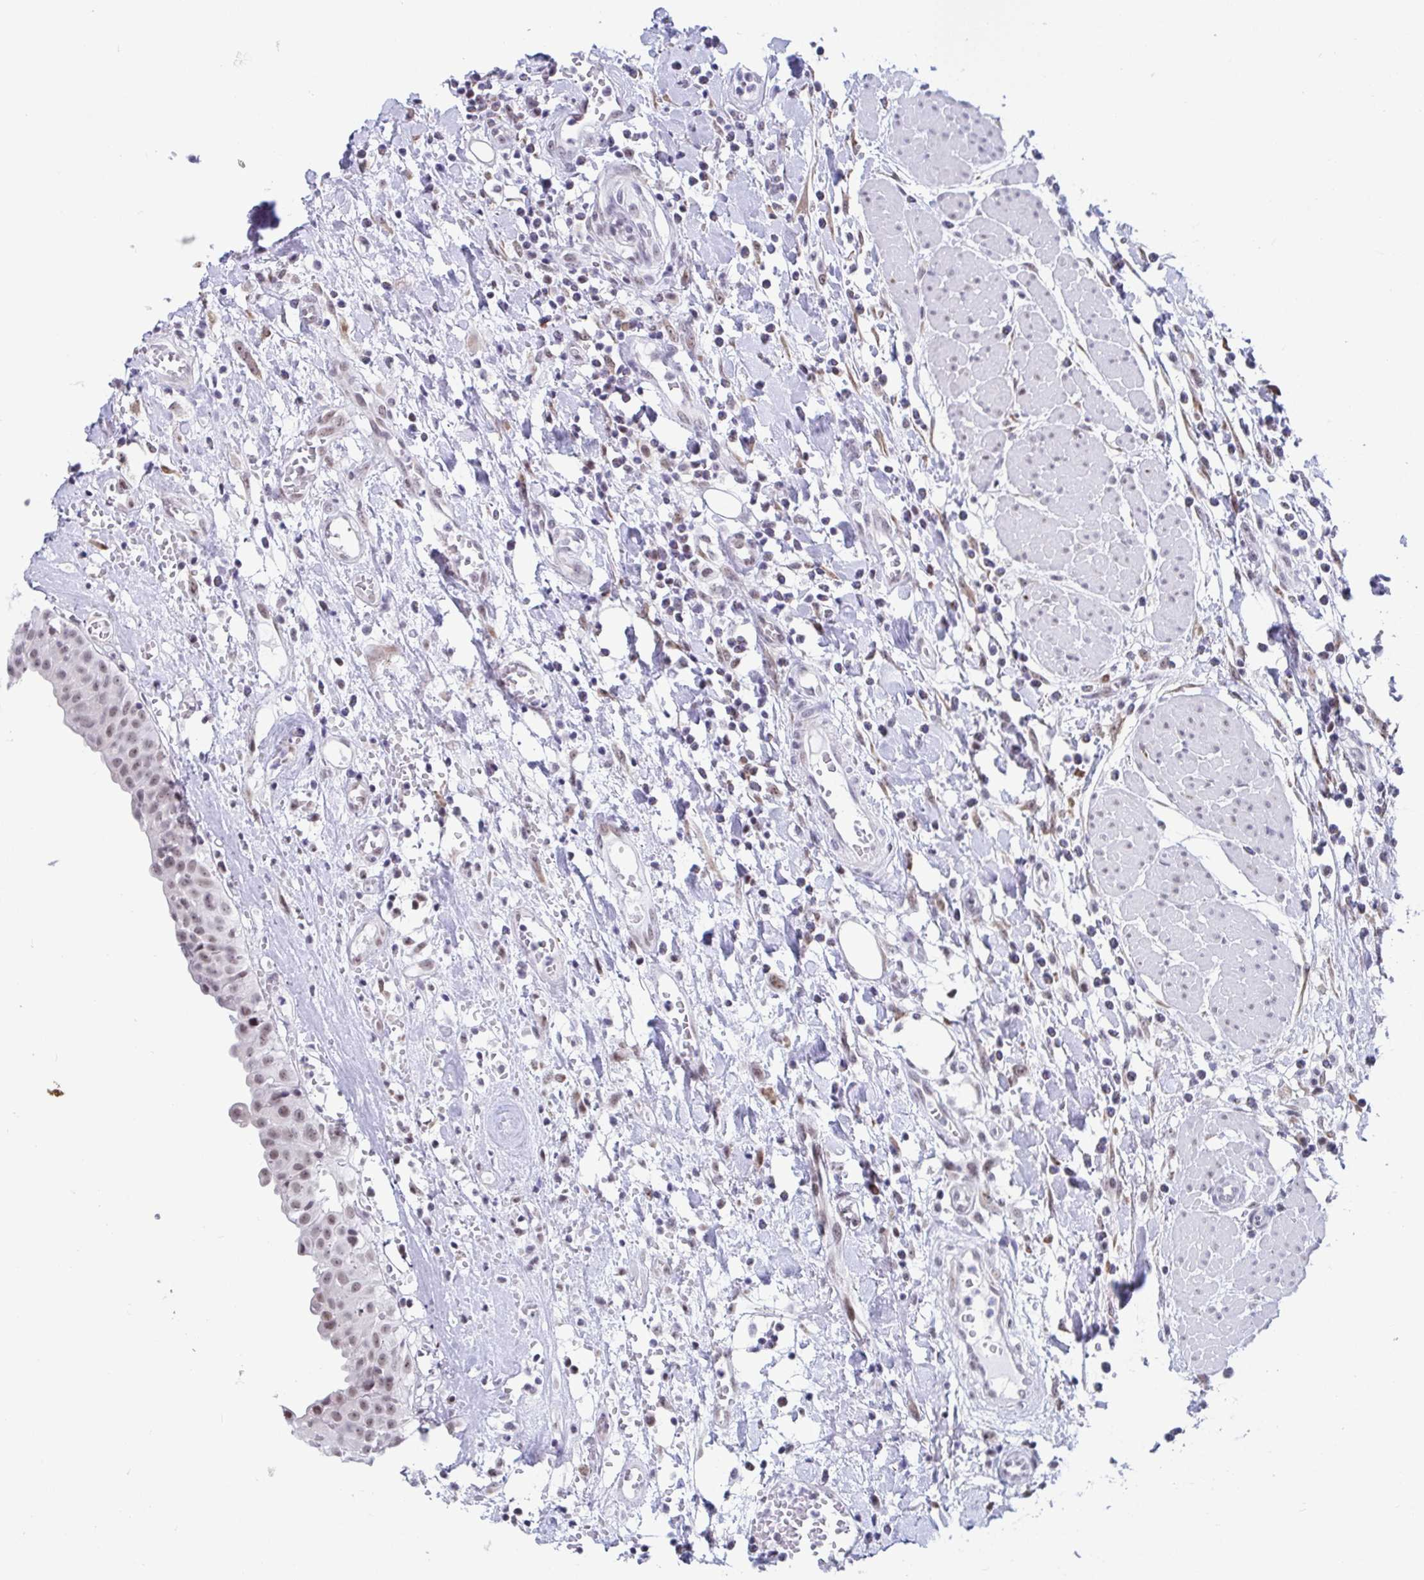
{"staining": {"intensity": "moderate", "quantity": "25%-75%", "location": "nuclear"}, "tissue": "urinary bladder", "cell_type": "Urothelial cells", "image_type": "normal", "snomed": [{"axis": "morphology", "description": "Normal tissue, NOS"}, {"axis": "topography", "description": "Urinary bladder"}], "caption": "A photomicrograph of urinary bladder stained for a protein shows moderate nuclear brown staining in urothelial cells.", "gene": "WDR72", "patient": {"sex": "male", "age": 64}}